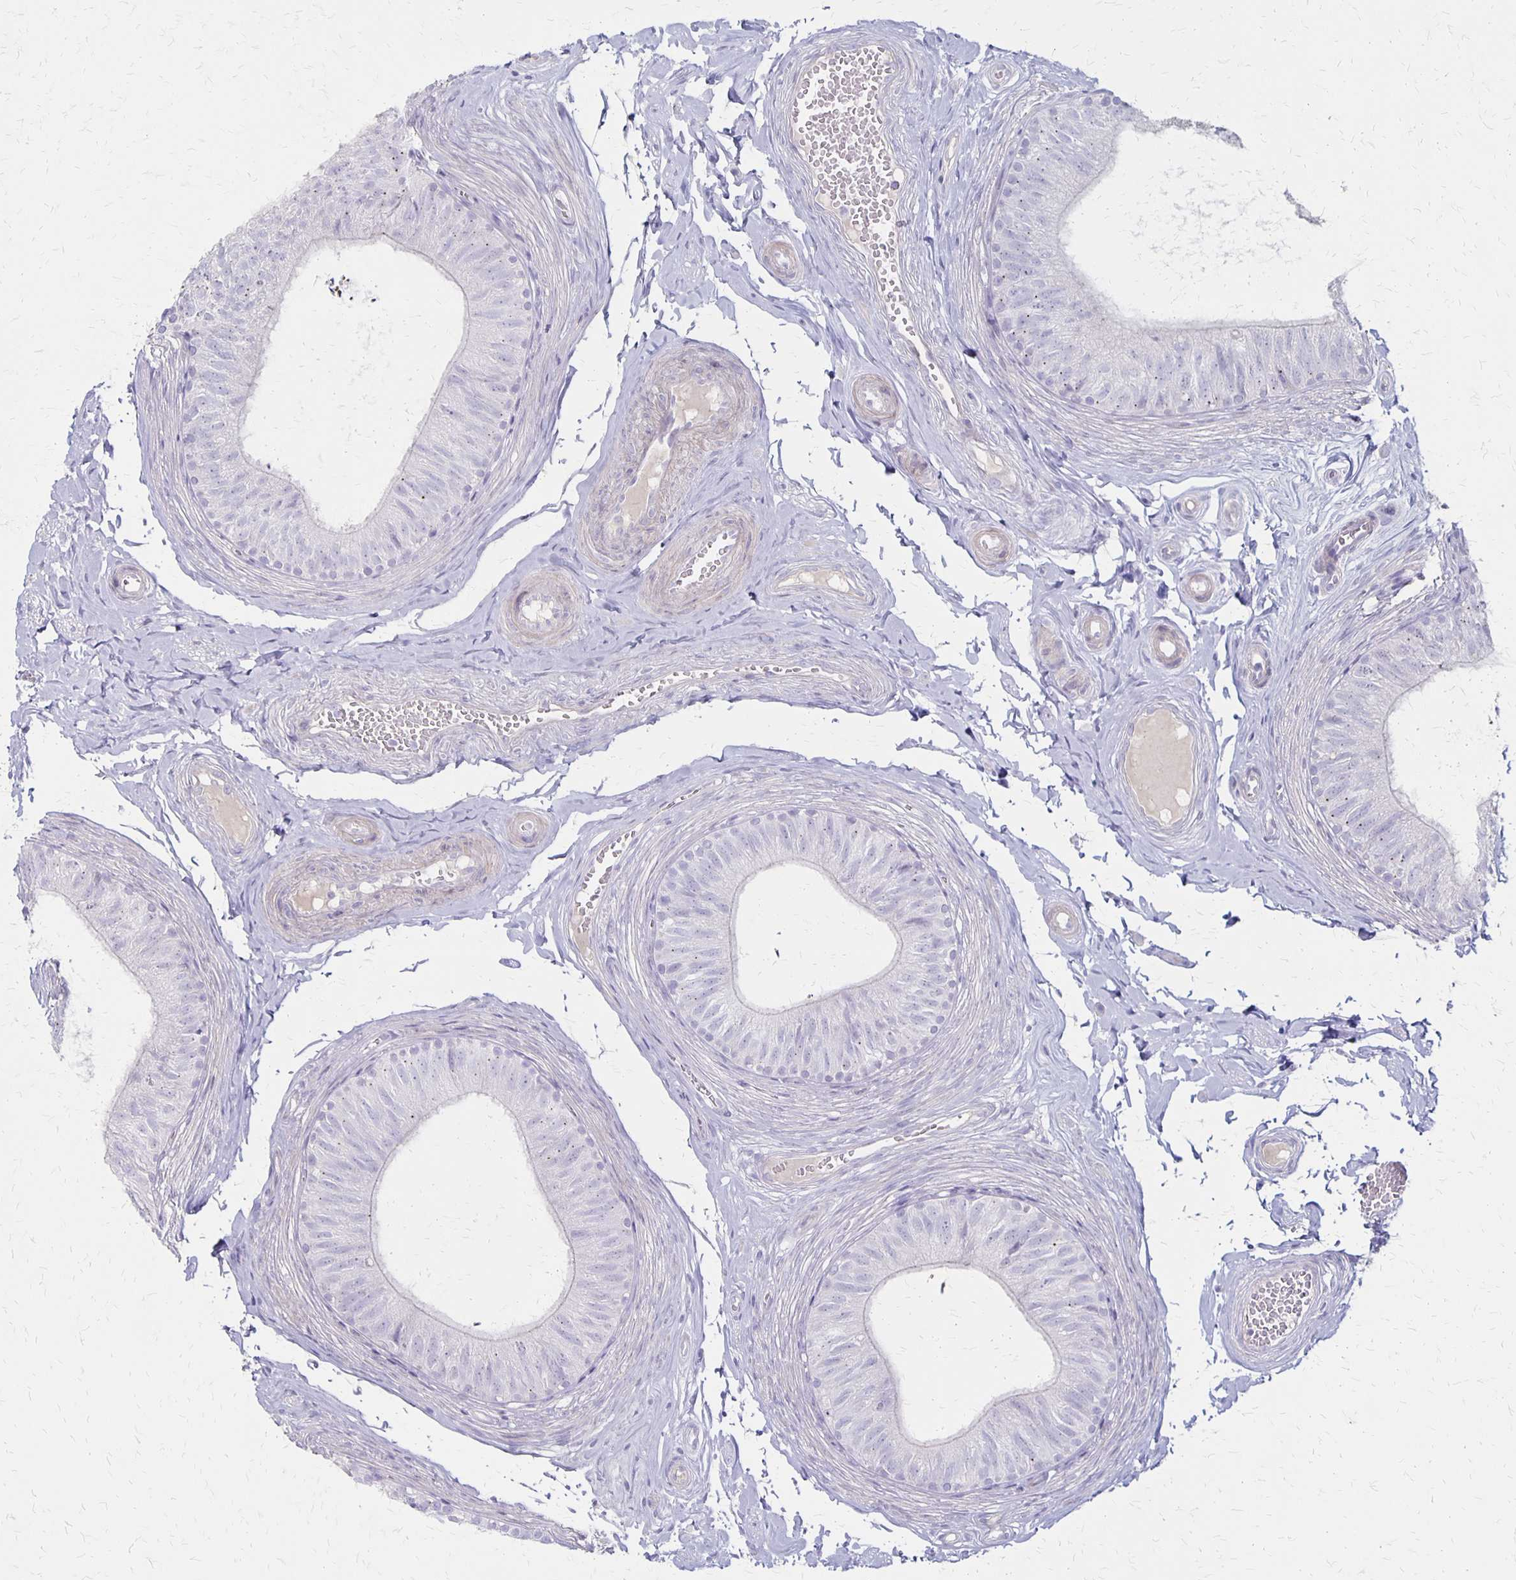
{"staining": {"intensity": "negative", "quantity": "none", "location": "none"}, "tissue": "epididymis", "cell_type": "Glandular cells", "image_type": "normal", "snomed": [{"axis": "morphology", "description": "Normal tissue, NOS"}, {"axis": "topography", "description": "Epididymis, spermatic cord, NOS"}, {"axis": "topography", "description": "Epididymis"}, {"axis": "topography", "description": "Peripheral nerve tissue"}], "caption": "This photomicrograph is of unremarkable epididymis stained with immunohistochemistry to label a protein in brown with the nuclei are counter-stained blue. There is no staining in glandular cells.", "gene": "HOMER1", "patient": {"sex": "male", "age": 29}}